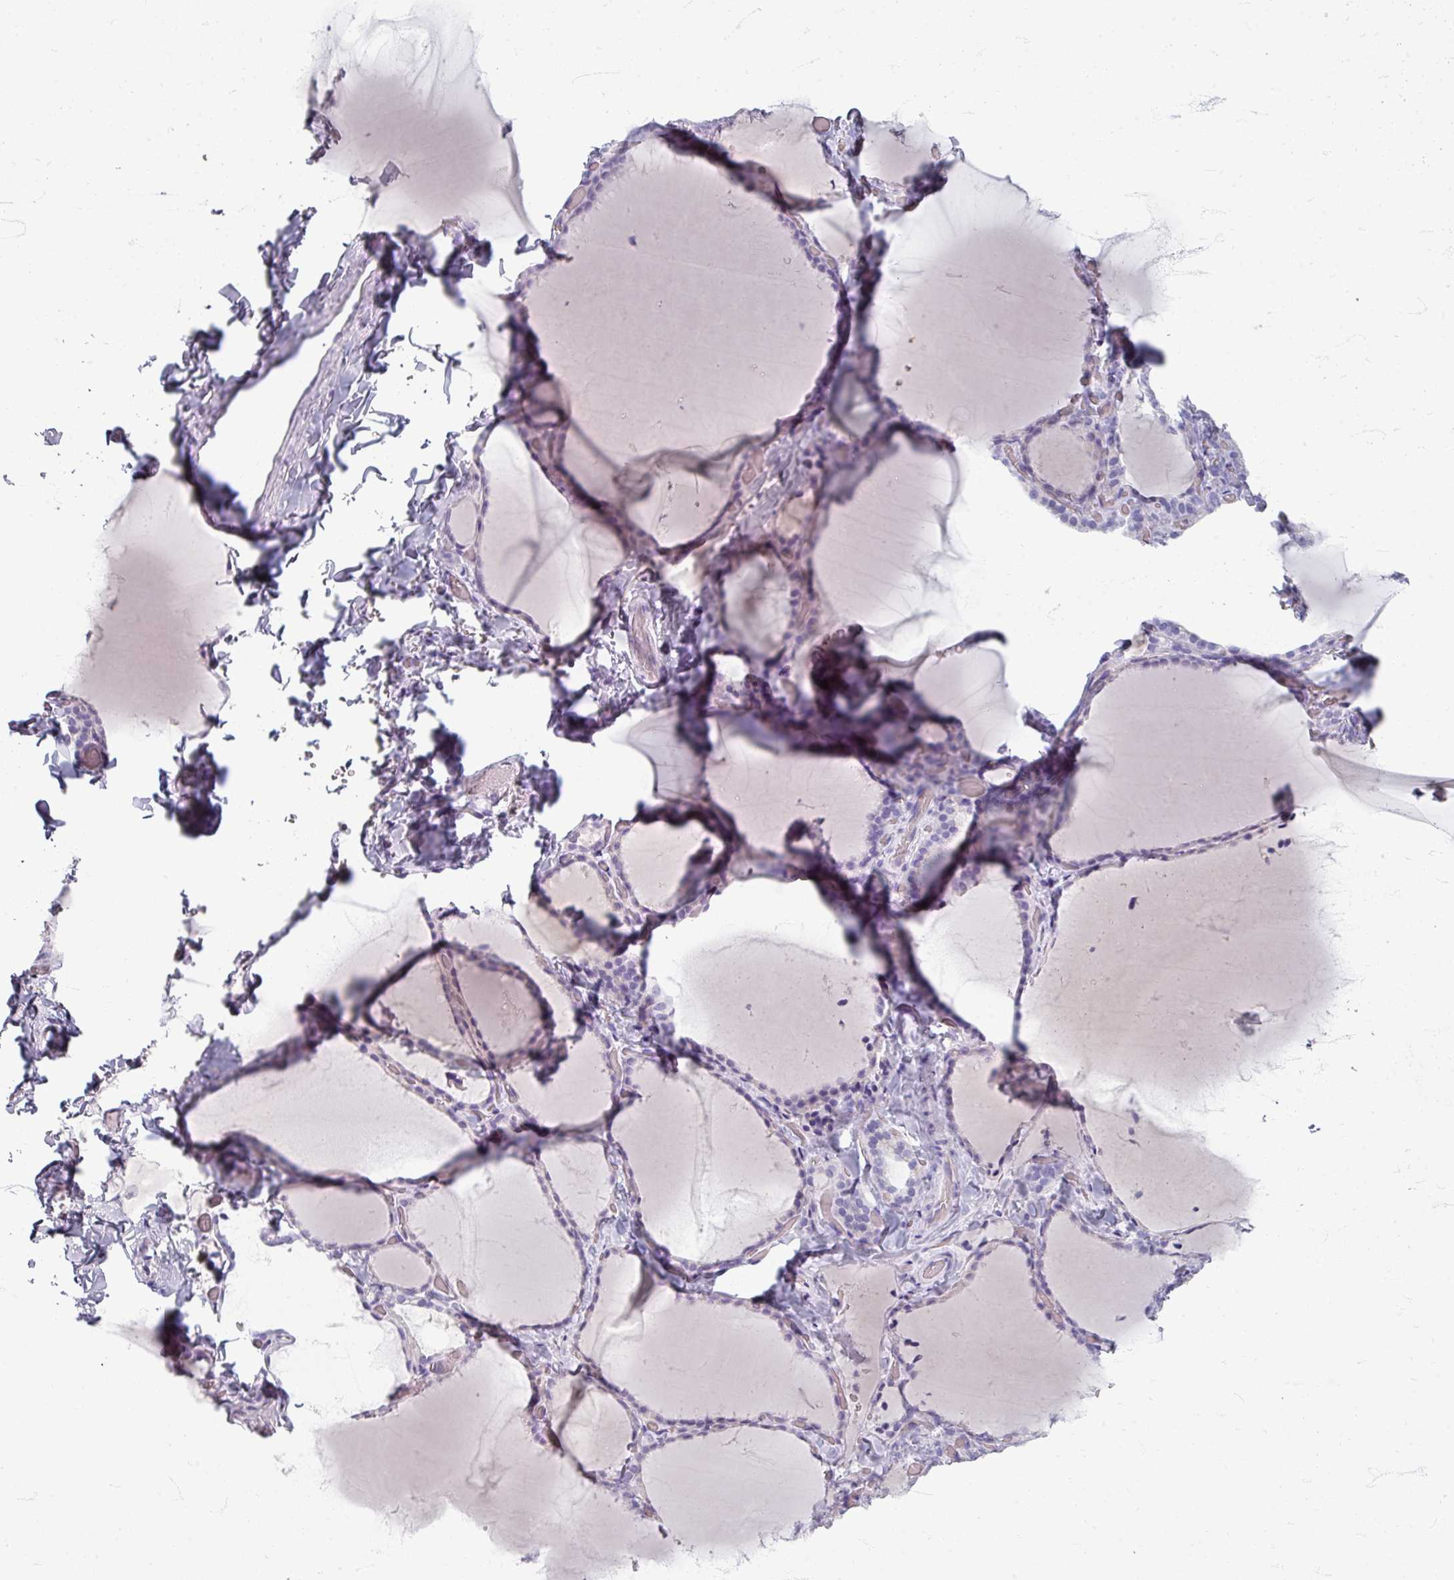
{"staining": {"intensity": "negative", "quantity": "none", "location": "none"}, "tissue": "thyroid gland", "cell_type": "Glandular cells", "image_type": "normal", "snomed": [{"axis": "morphology", "description": "Normal tissue, NOS"}, {"axis": "topography", "description": "Thyroid gland"}], "caption": "Protein analysis of benign thyroid gland shows no significant staining in glandular cells.", "gene": "ZNF878", "patient": {"sex": "female", "age": 22}}